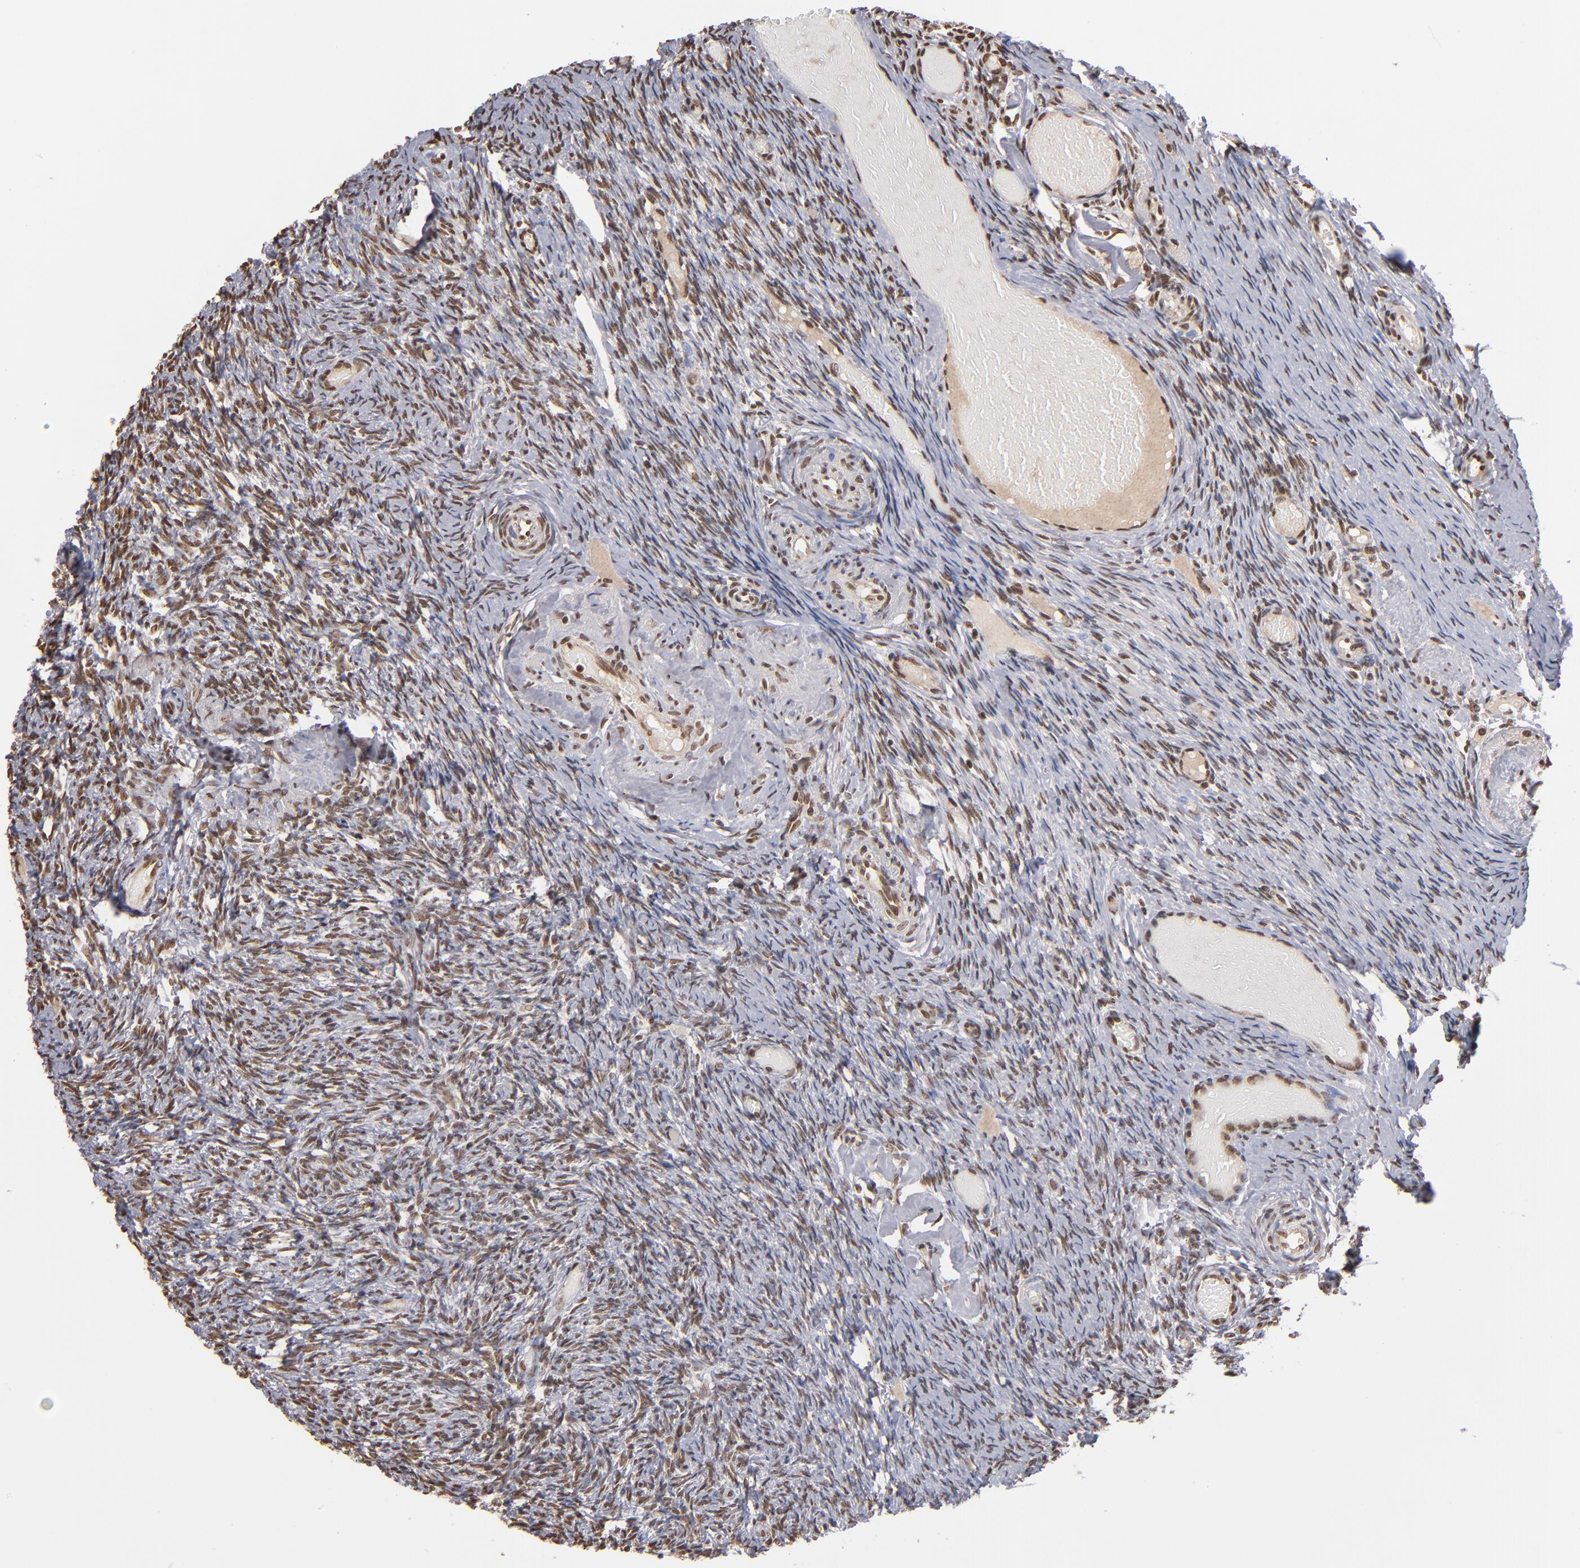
{"staining": {"intensity": "moderate", "quantity": ">75%", "location": "nuclear"}, "tissue": "ovary", "cell_type": "Follicle cells", "image_type": "normal", "snomed": [{"axis": "morphology", "description": "Normal tissue, NOS"}, {"axis": "topography", "description": "Ovary"}], "caption": "This histopathology image exhibits immunohistochemistry (IHC) staining of normal human ovary, with medium moderate nuclear staining in approximately >75% of follicle cells.", "gene": "ABL2", "patient": {"sex": "female", "age": 60}}